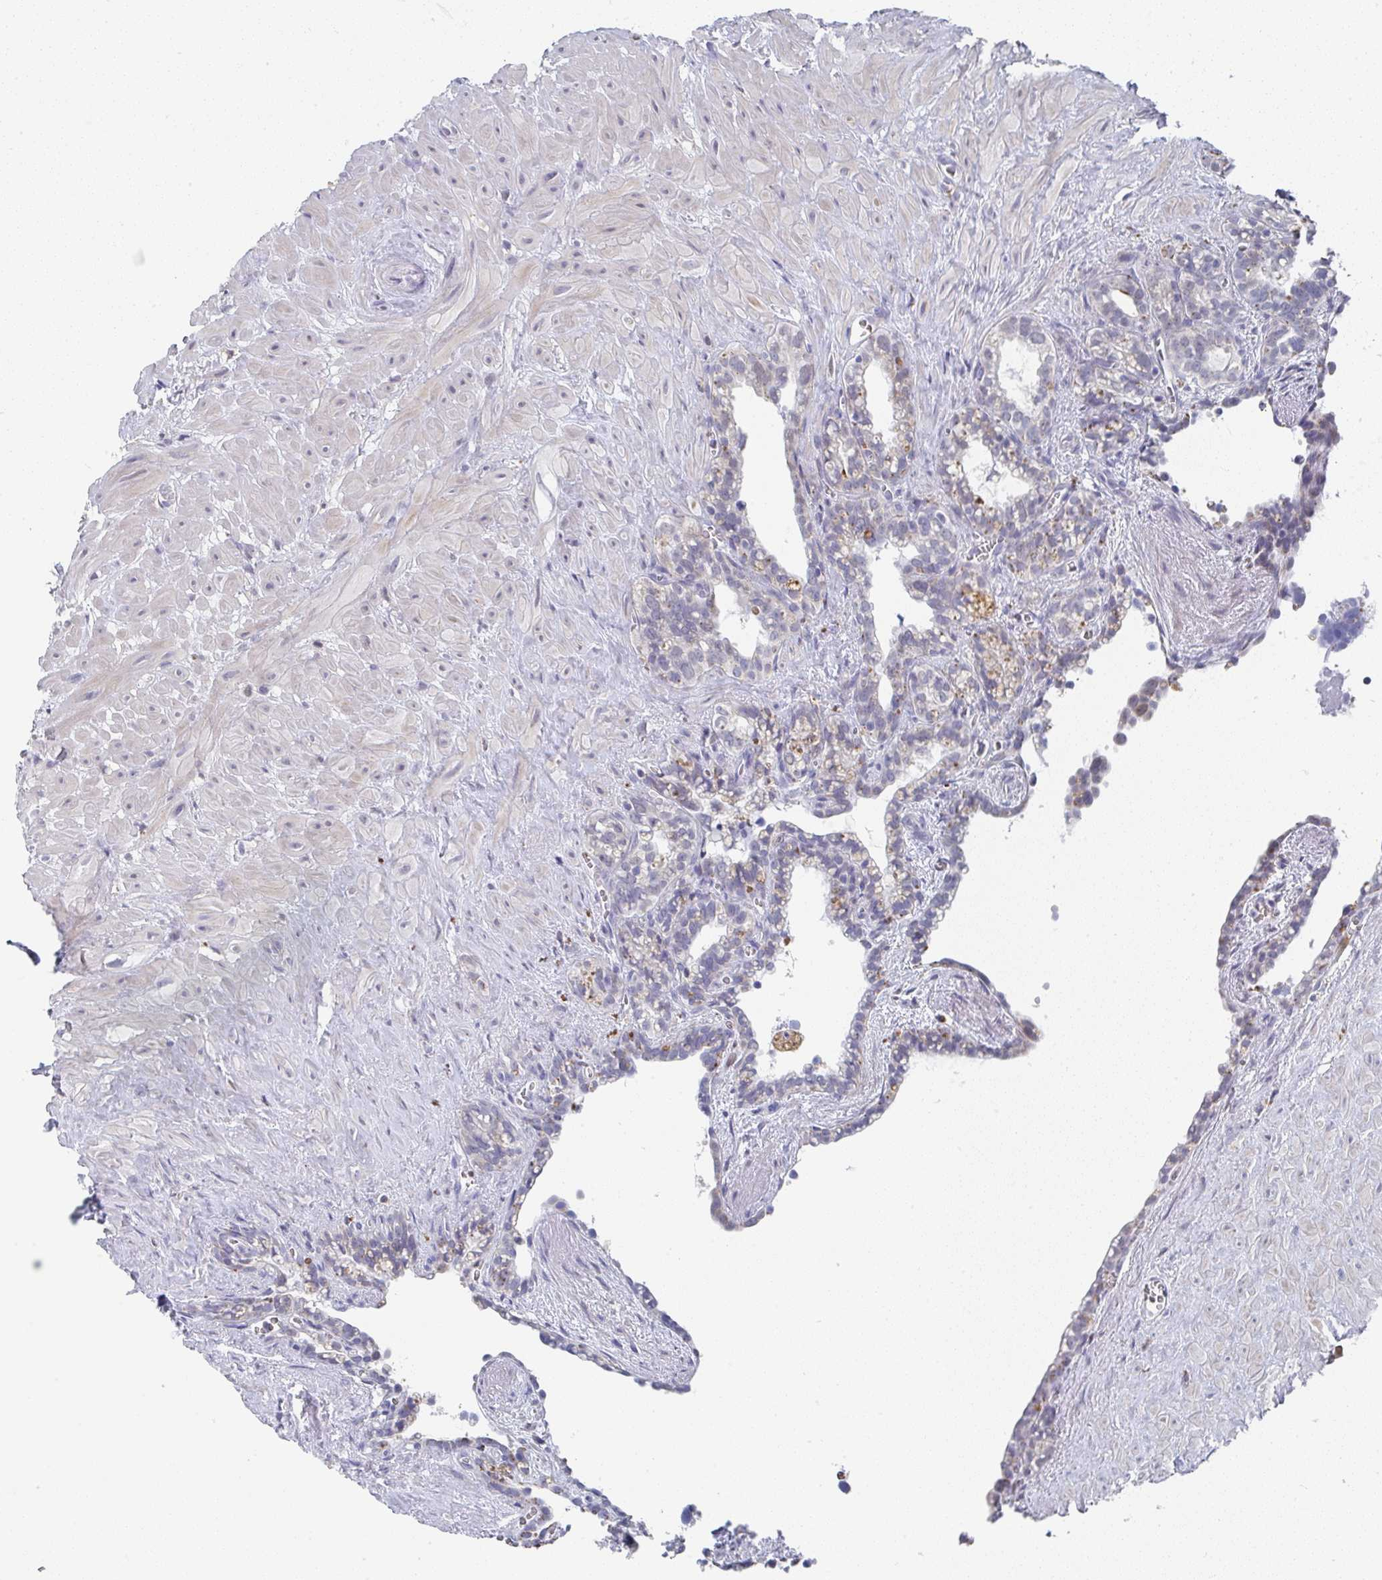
{"staining": {"intensity": "moderate", "quantity": "<25%", "location": "cytoplasmic/membranous"}, "tissue": "seminal vesicle", "cell_type": "Glandular cells", "image_type": "normal", "snomed": [{"axis": "morphology", "description": "Normal tissue, NOS"}, {"axis": "topography", "description": "Seminal veicle"}], "caption": "An immunohistochemistry (IHC) photomicrograph of normal tissue is shown. Protein staining in brown labels moderate cytoplasmic/membranous positivity in seminal vesicle within glandular cells. (DAB (3,3'-diaminobenzidine) = brown stain, brightfield microscopy at high magnification).", "gene": "NCF1", "patient": {"sex": "male", "age": 76}}